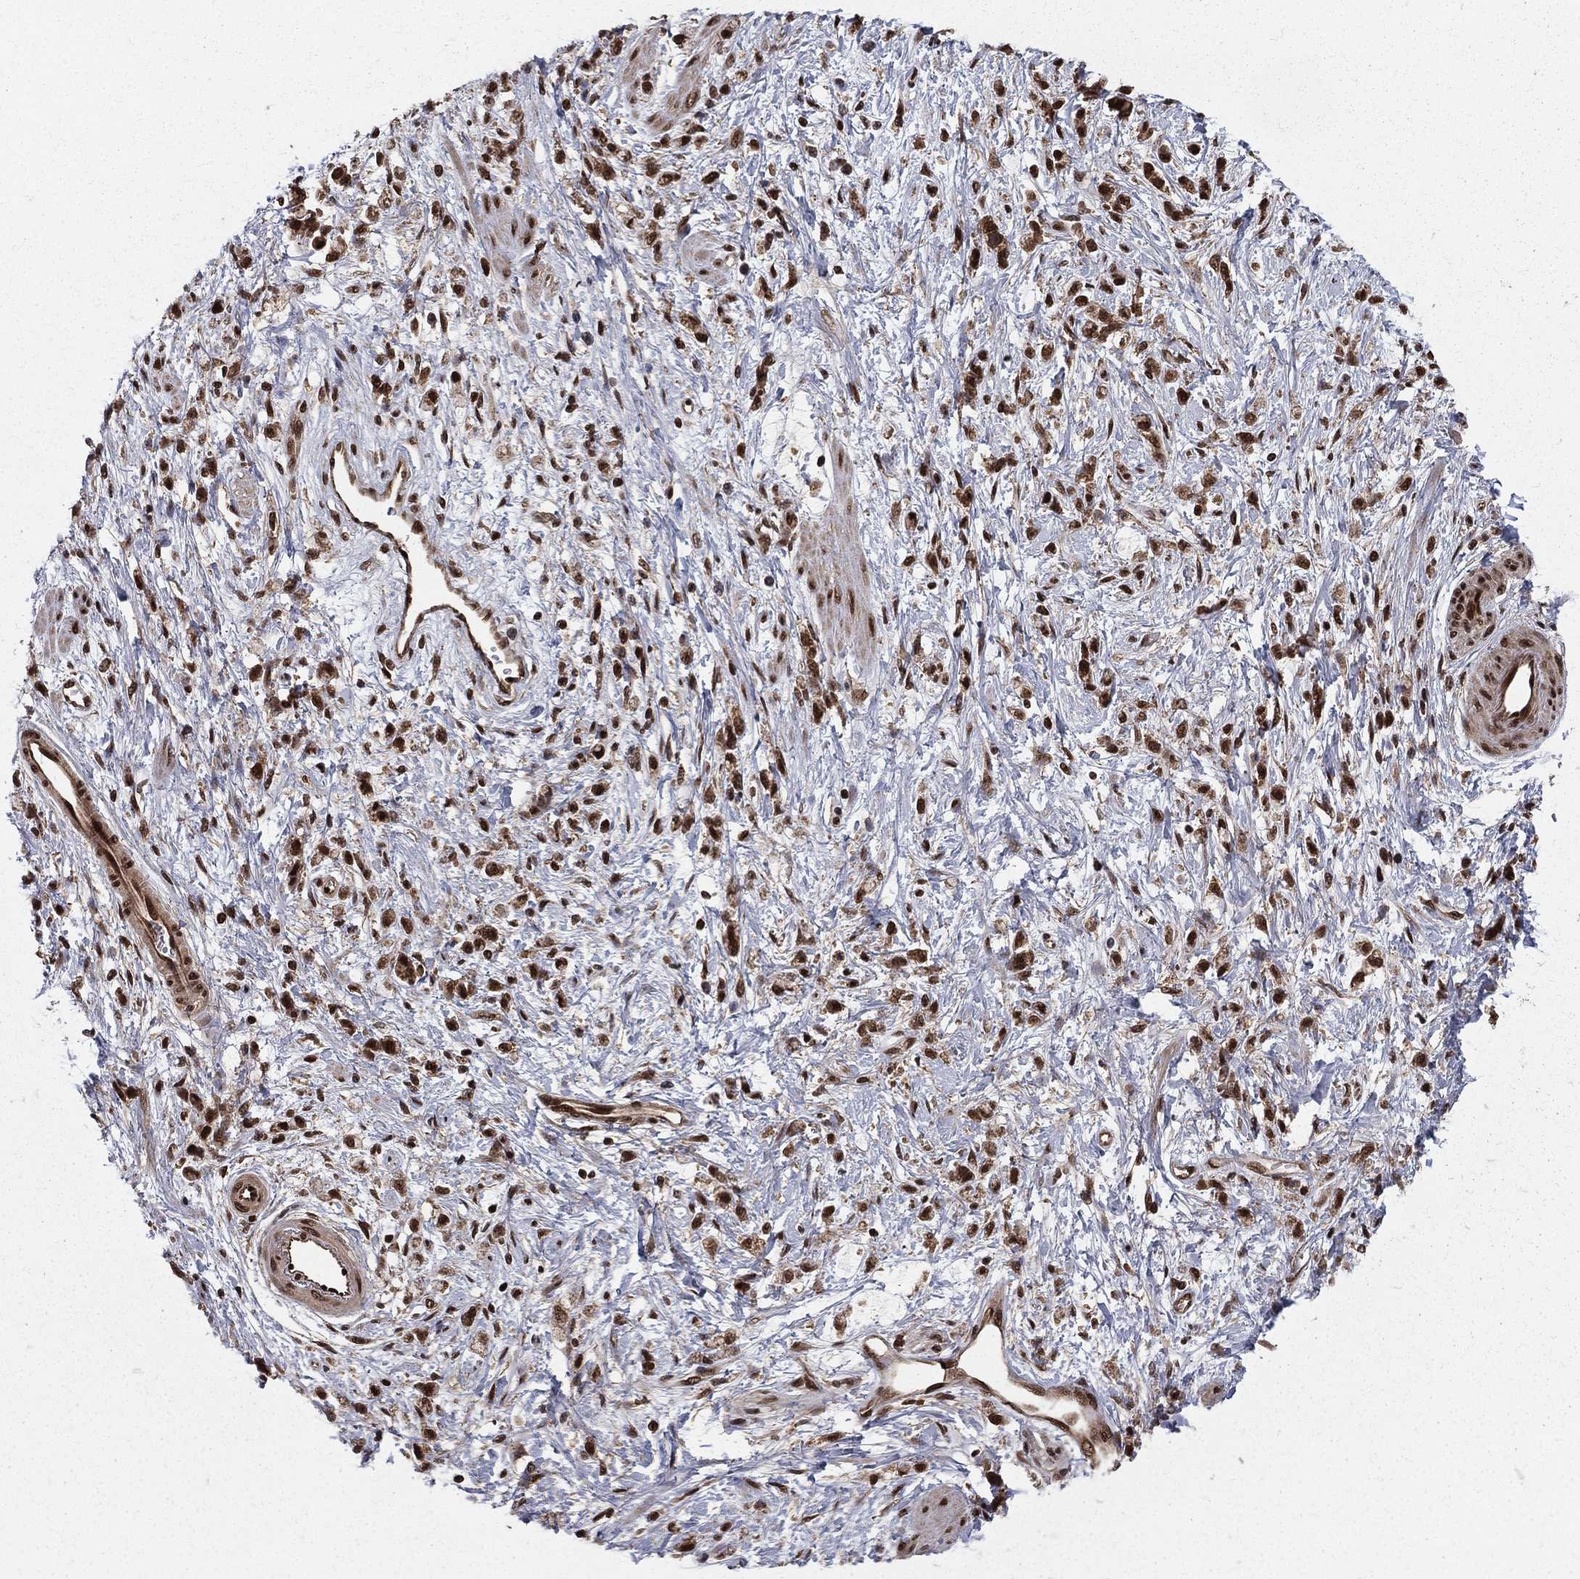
{"staining": {"intensity": "strong", "quantity": ">75%", "location": "nuclear"}, "tissue": "stomach cancer", "cell_type": "Tumor cells", "image_type": "cancer", "snomed": [{"axis": "morphology", "description": "Adenocarcinoma, NOS"}, {"axis": "topography", "description": "Stomach"}], "caption": "Immunohistochemical staining of human adenocarcinoma (stomach) shows high levels of strong nuclear protein positivity in approximately >75% of tumor cells. The protein is stained brown, and the nuclei are stained in blue (DAB IHC with brightfield microscopy, high magnification).", "gene": "COPS4", "patient": {"sex": "female", "age": 60}}